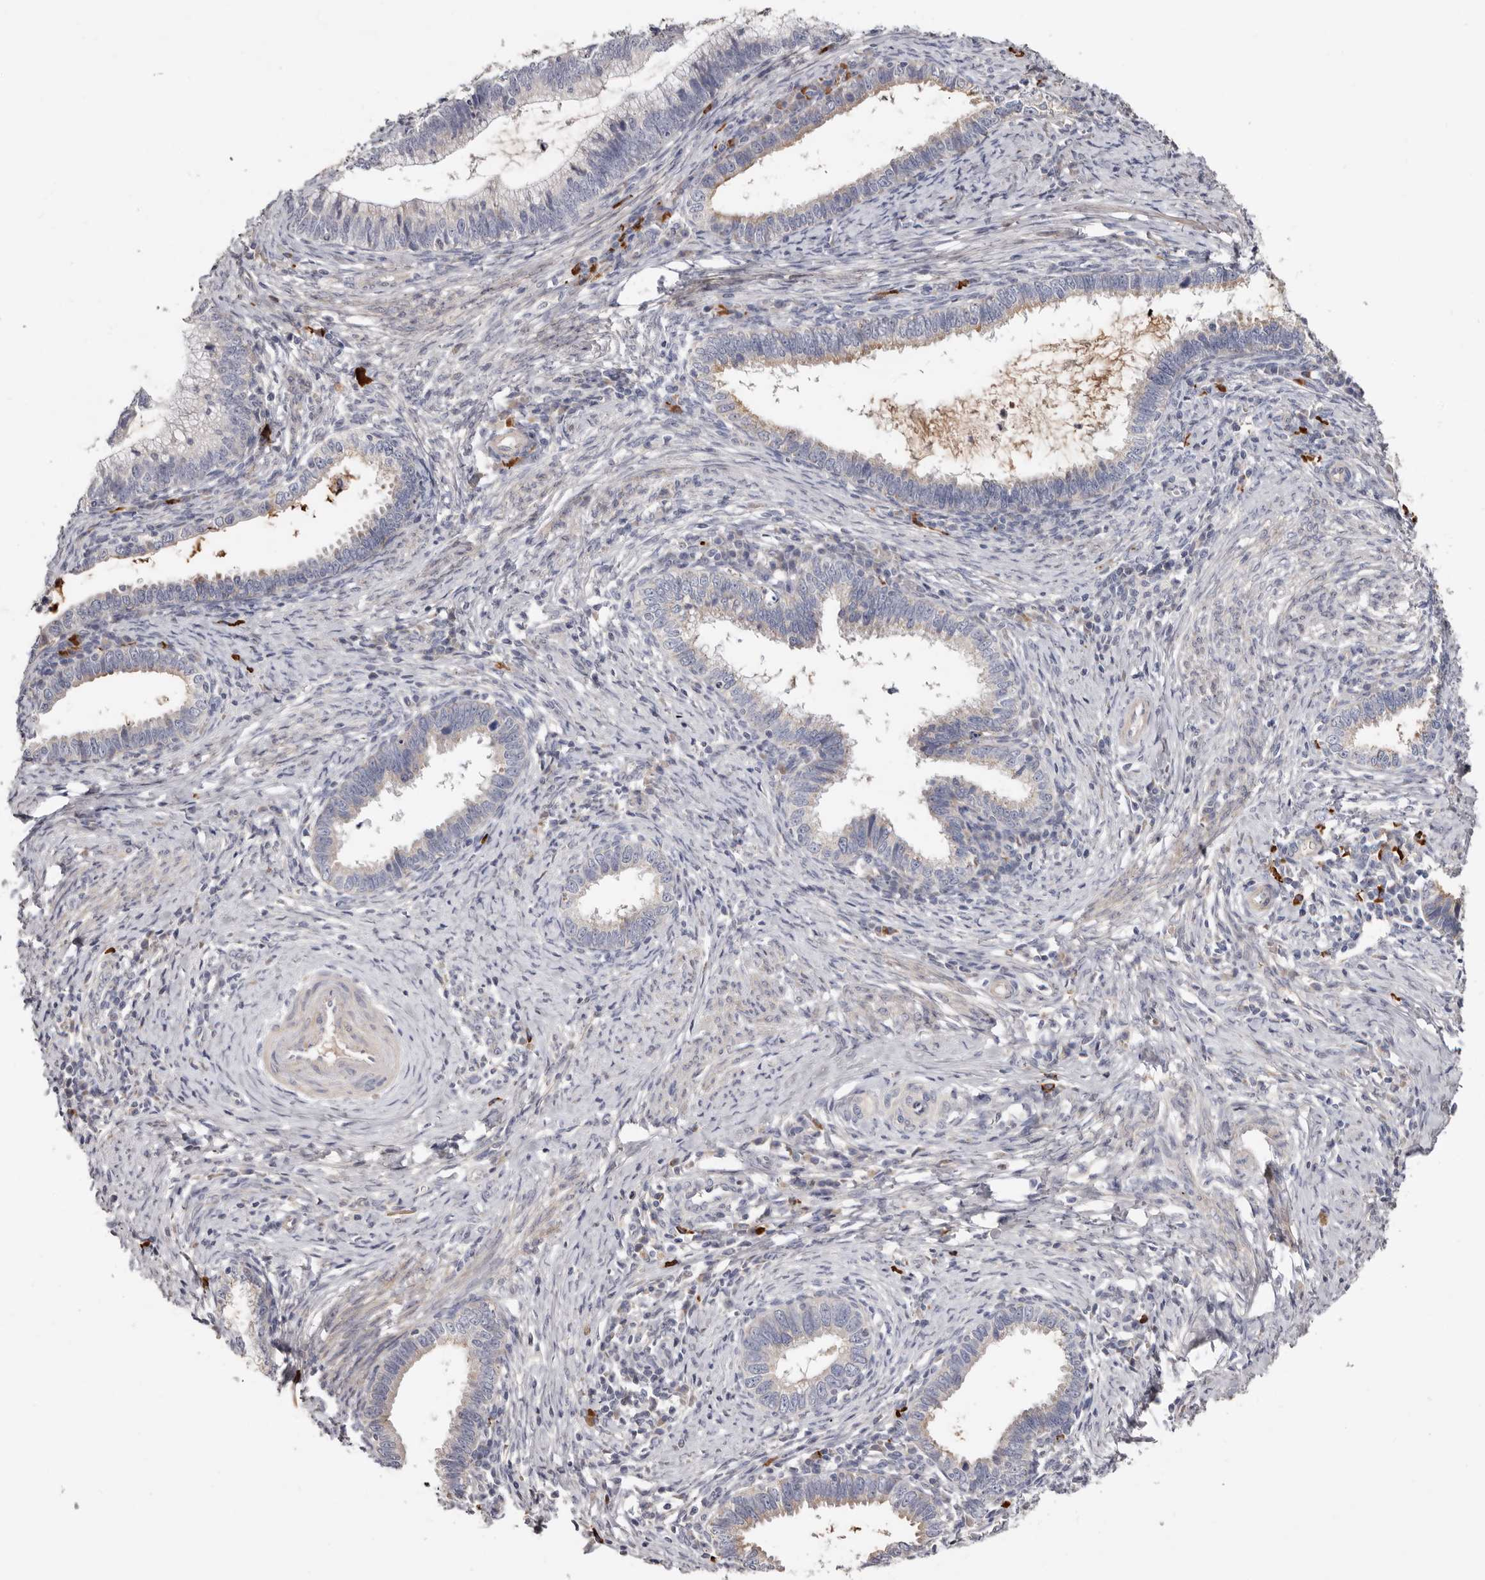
{"staining": {"intensity": "negative", "quantity": "none", "location": "none"}, "tissue": "cervical cancer", "cell_type": "Tumor cells", "image_type": "cancer", "snomed": [{"axis": "morphology", "description": "Adenocarcinoma, NOS"}, {"axis": "topography", "description": "Cervix"}], "caption": "An immunohistochemistry photomicrograph of cervical adenocarcinoma is shown. There is no staining in tumor cells of cervical adenocarcinoma. The staining is performed using DAB (3,3'-diaminobenzidine) brown chromogen with nuclei counter-stained in using hematoxylin.", "gene": "SPTA1", "patient": {"sex": "female", "age": 36}}